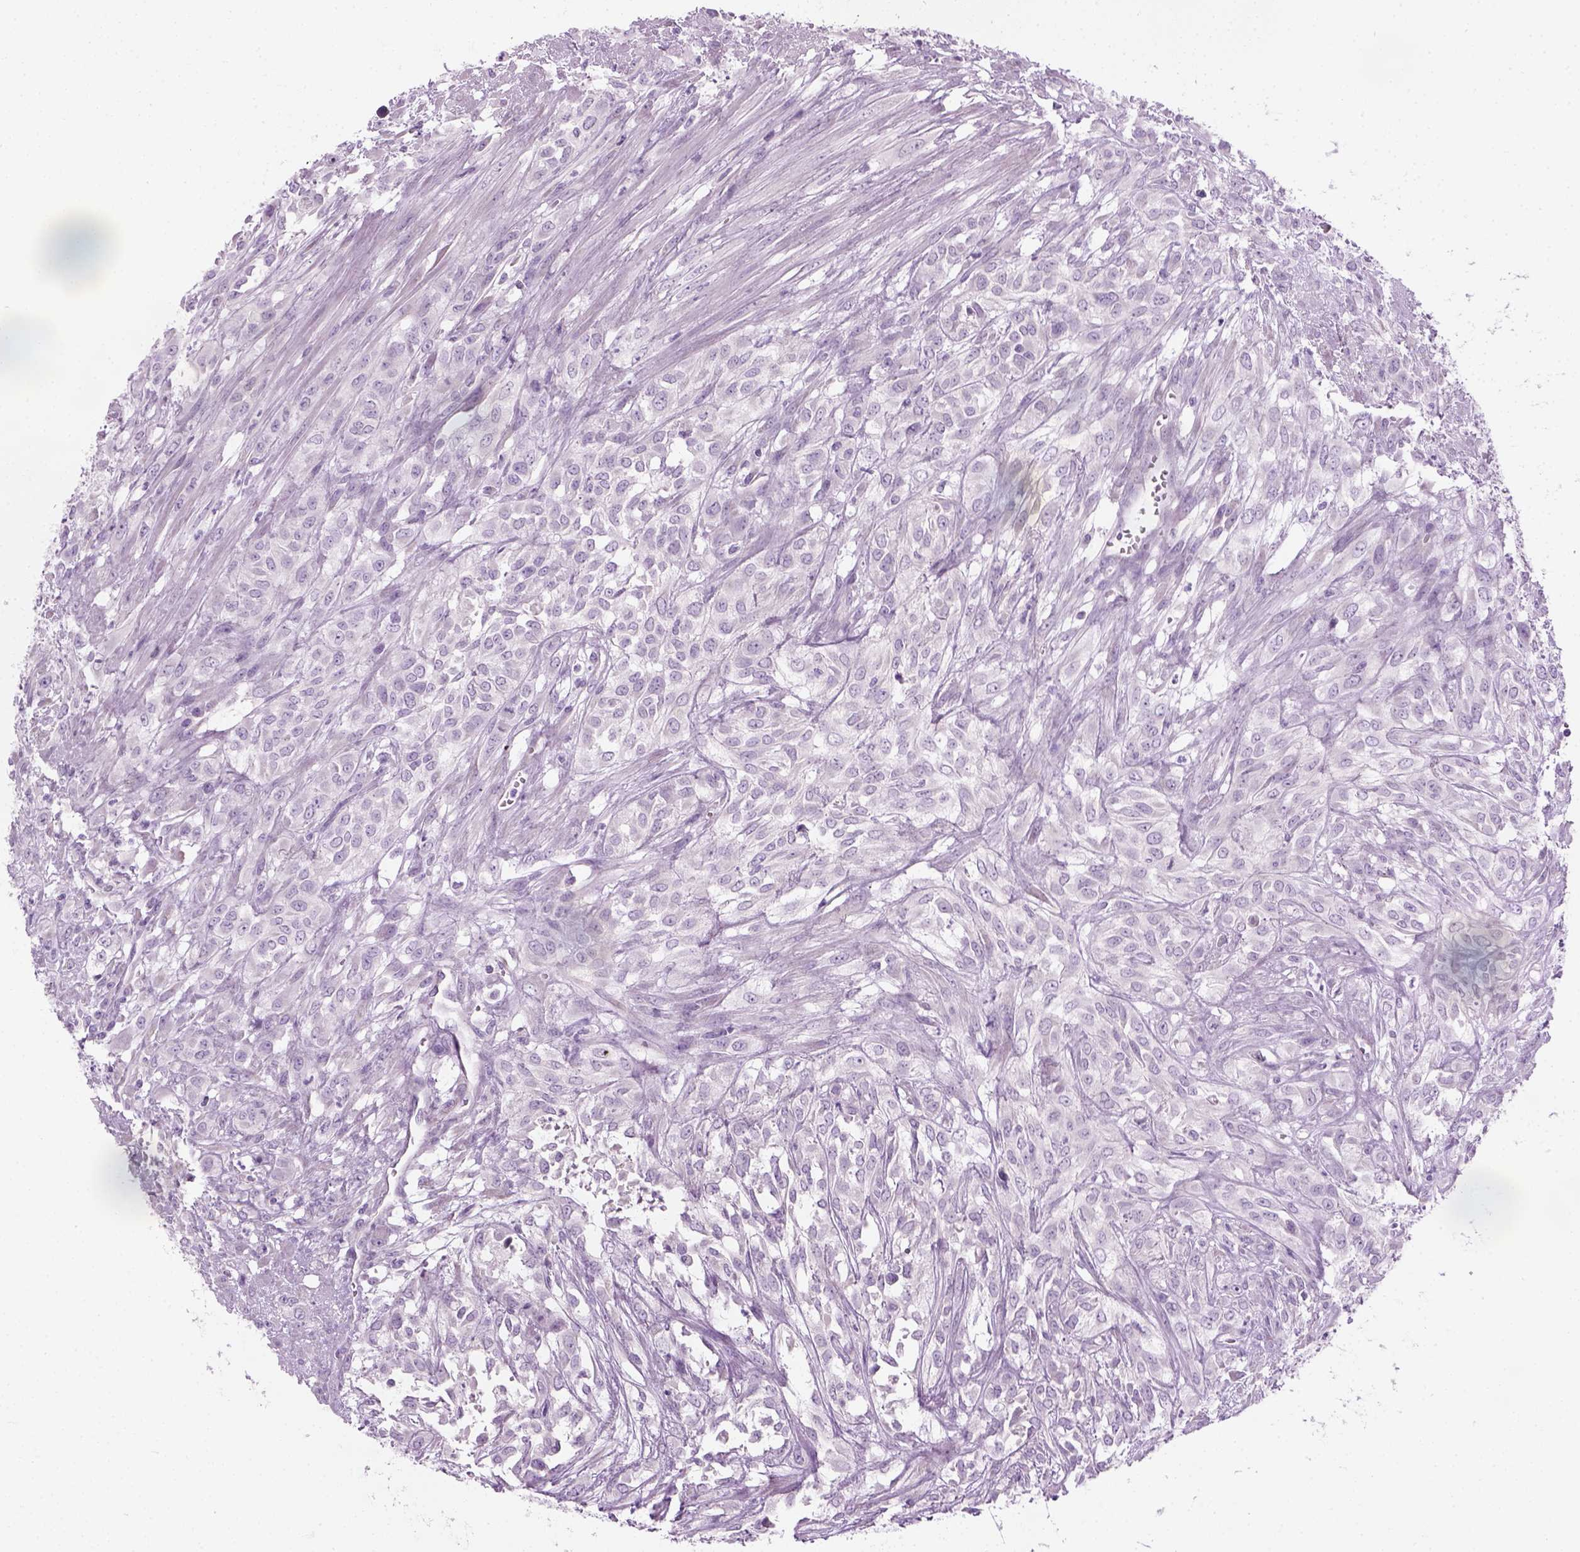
{"staining": {"intensity": "negative", "quantity": "none", "location": "none"}, "tissue": "urothelial cancer", "cell_type": "Tumor cells", "image_type": "cancer", "snomed": [{"axis": "morphology", "description": "Urothelial carcinoma, High grade"}, {"axis": "topography", "description": "Urinary bladder"}], "caption": "An immunohistochemistry (IHC) micrograph of high-grade urothelial carcinoma is shown. There is no staining in tumor cells of high-grade urothelial carcinoma.", "gene": "CIBAR2", "patient": {"sex": "male", "age": 67}}